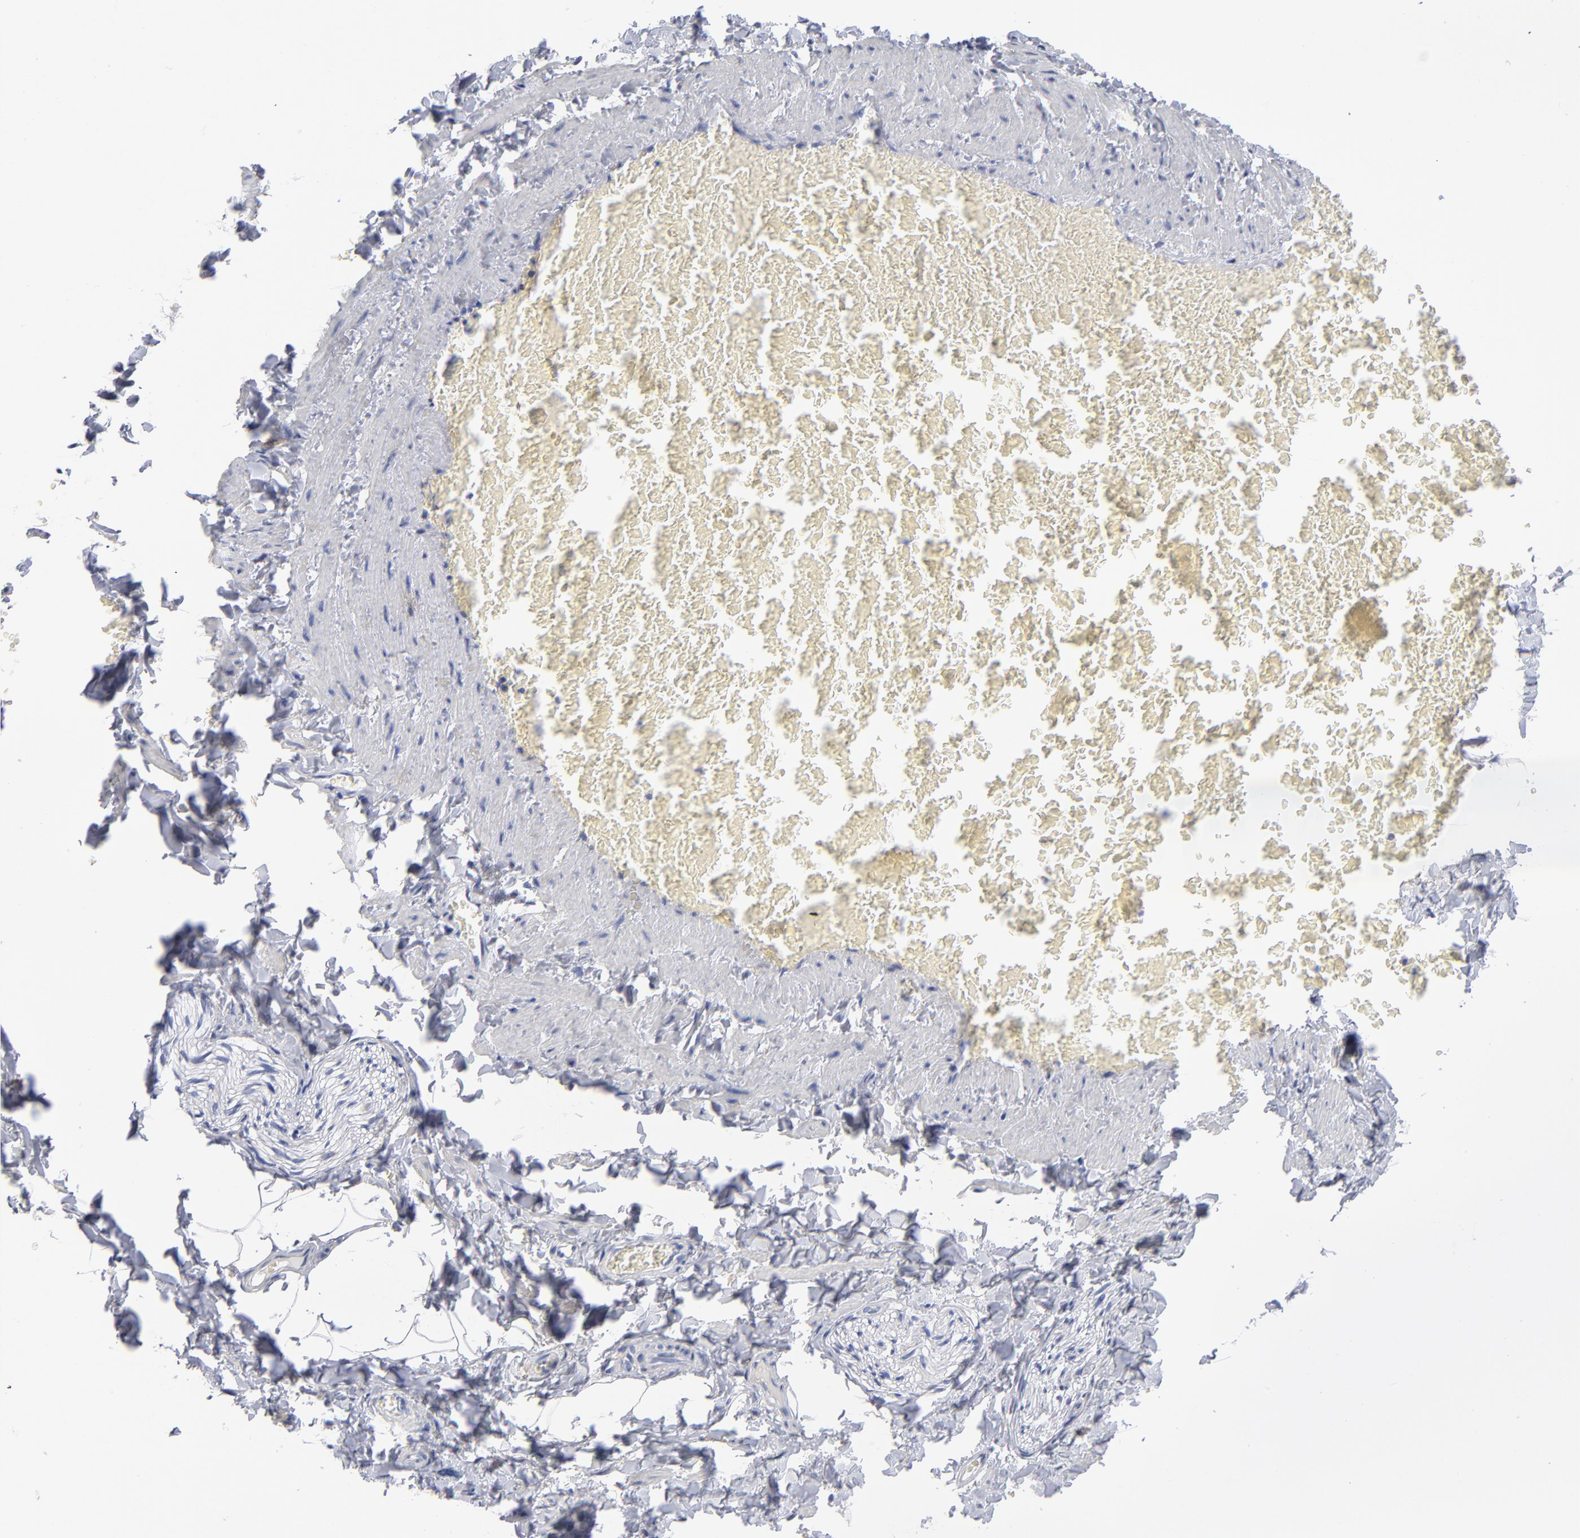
{"staining": {"intensity": "negative", "quantity": "none", "location": "none"}, "tissue": "adipose tissue", "cell_type": "Adipocytes", "image_type": "normal", "snomed": [{"axis": "morphology", "description": "Normal tissue, NOS"}, {"axis": "topography", "description": "Vascular tissue"}], "caption": "Immunohistochemical staining of unremarkable human adipose tissue reveals no significant staining in adipocytes. (Stains: DAB (3,3'-diaminobenzidine) immunohistochemistry (IHC) with hematoxylin counter stain, Microscopy: brightfield microscopy at high magnification).", "gene": "LAT2", "patient": {"sex": "male", "age": 41}}